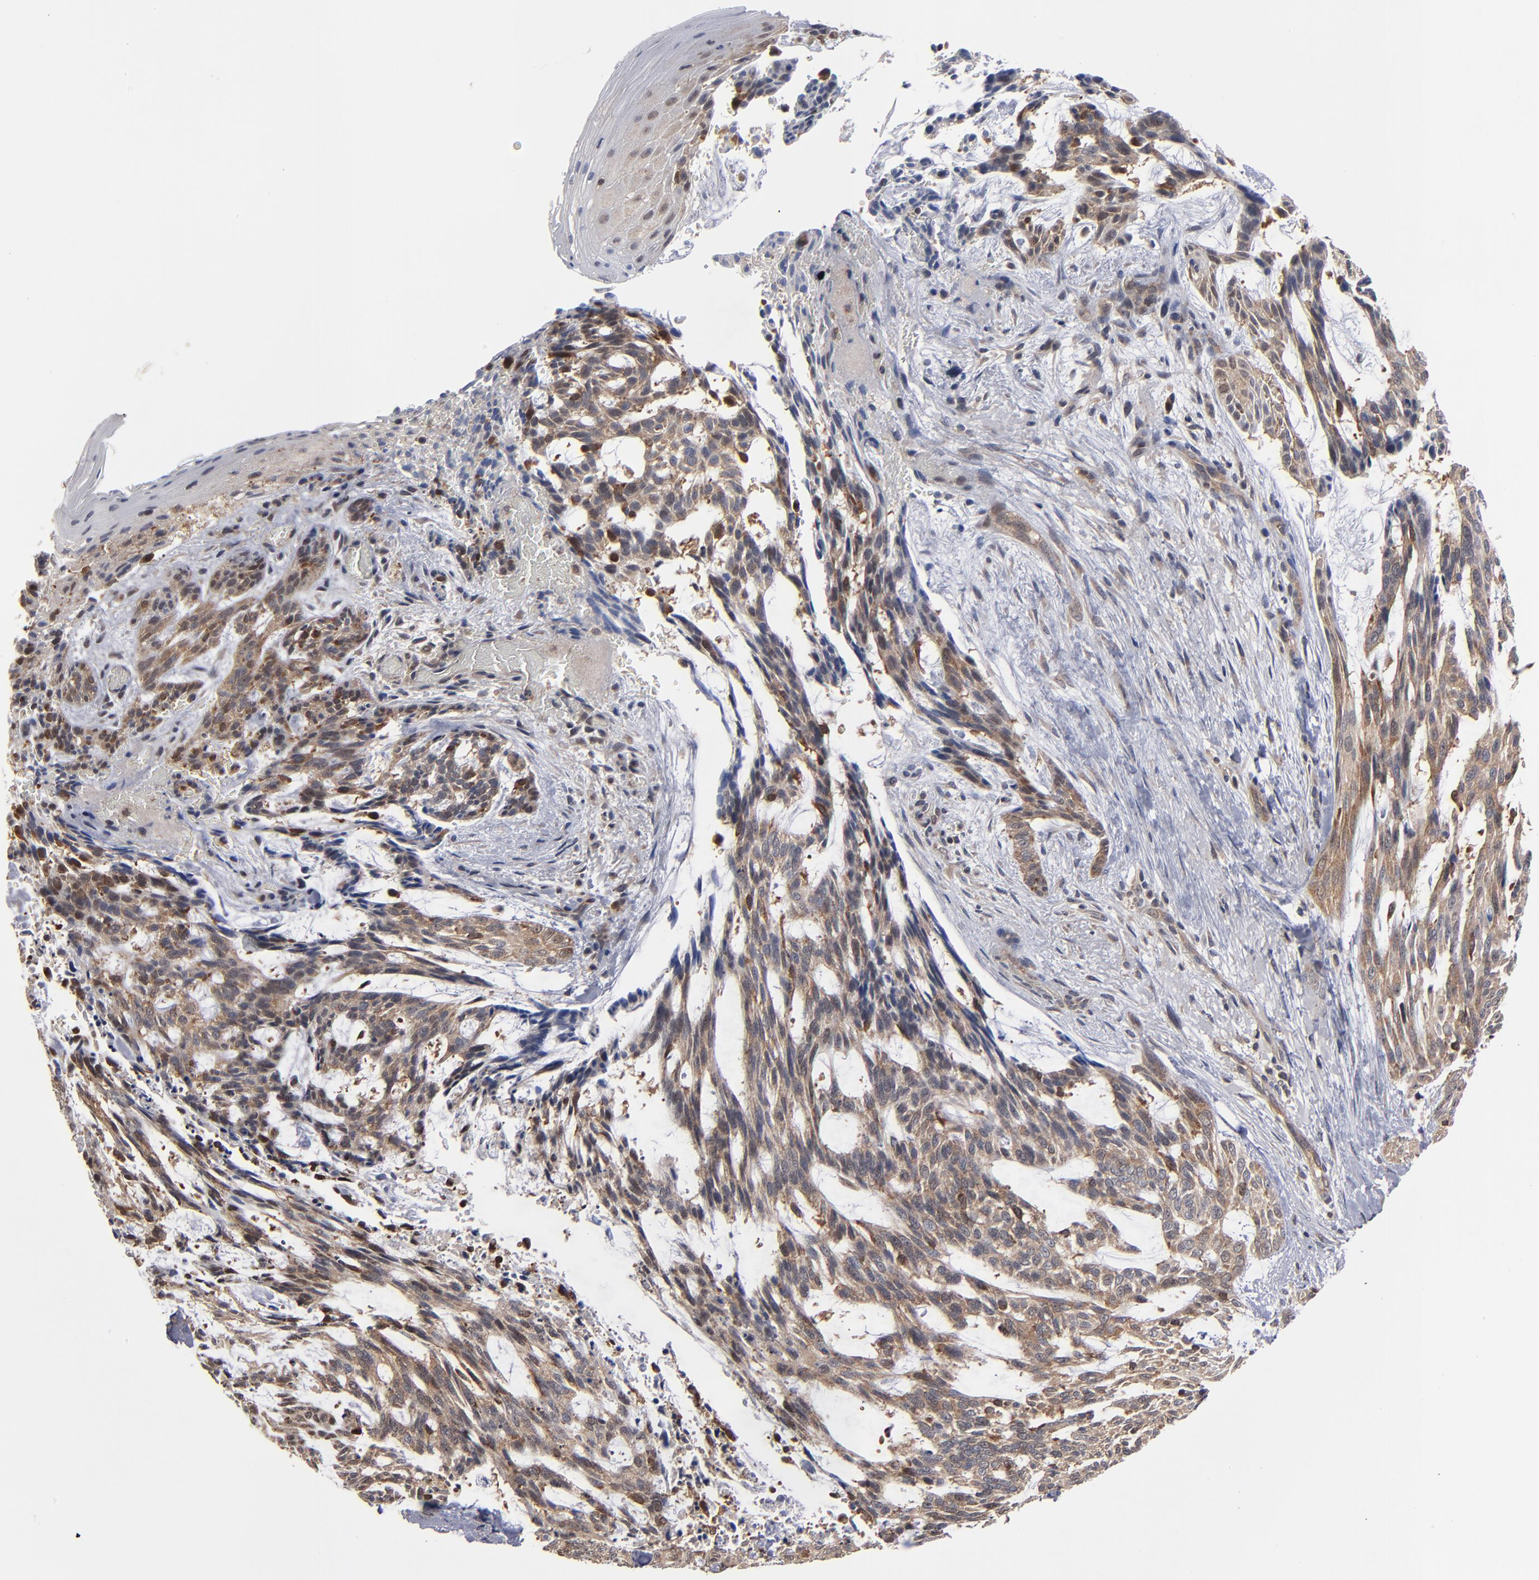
{"staining": {"intensity": "moderate", "quantity": ">75%", "location": "cytoplasmic/membranous"}, "tissue": "skin cancer", "cell_type": "Tumor cells", "image_type": "cancer", "snomed": [{"axis": "morphology", "description": "Normal tissue, NOS"}, {"axis": "morphology", "description": "Basal cell carcinoma"}, {"axis": "topography", "description": "Skin"}], "caption": "Protein staining of skin cancer (basal cell carcinoma) tissue displays moderate cytoplasmic/membranous expression in about >75% of tumor cells.", "gene": "ALG13", "patient": {"sex": "female", "age": 71}}